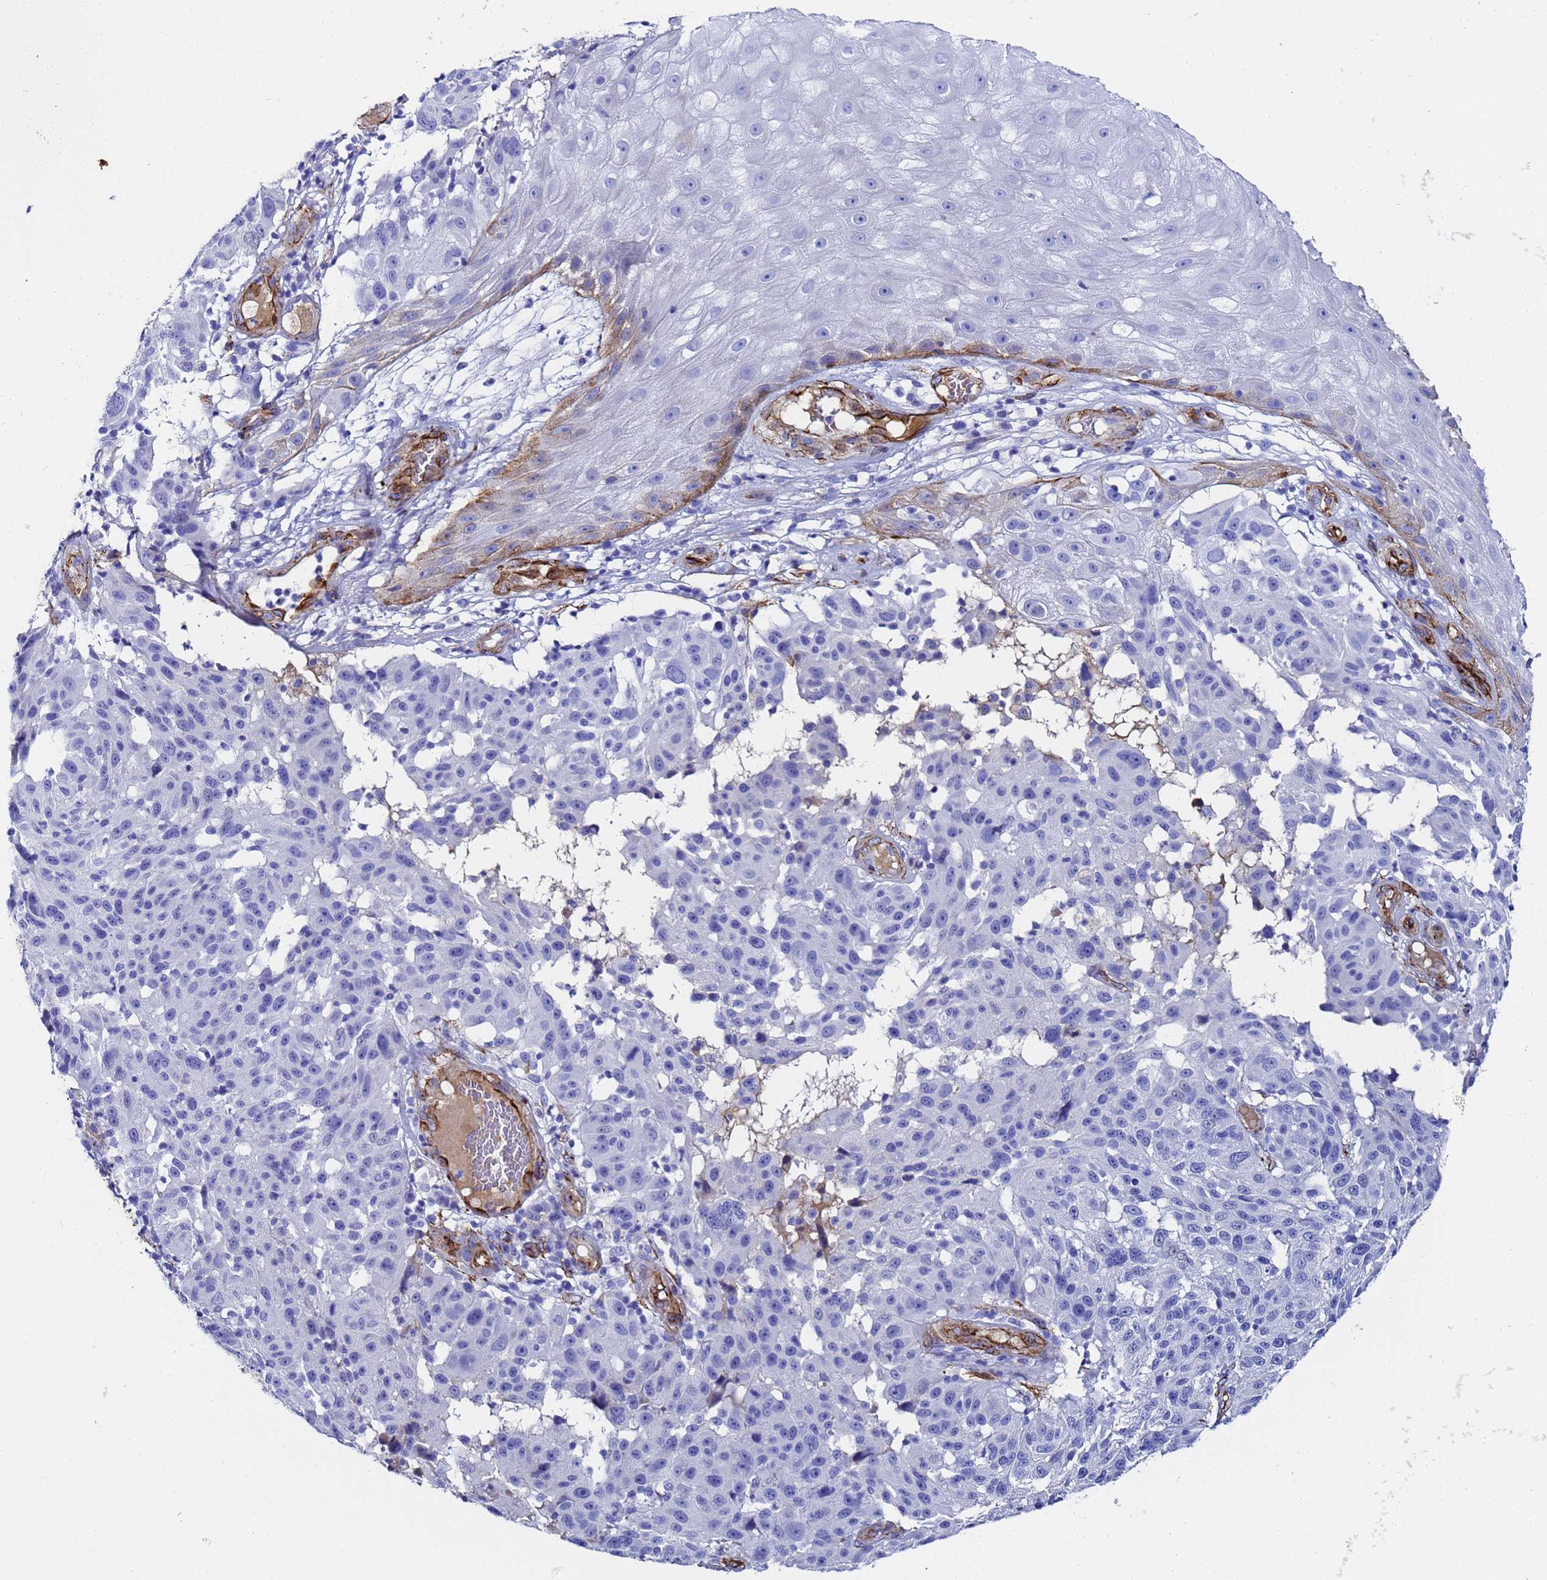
{"staining": {"intensity": "negative", "quantity": "none", "location": "none"}, "tissue": "melanoma", "cell_type": "Tumor cells", "image_type": "cancer", "snomed": [{"axis": "morphology", "description": "Malignant melanoma, NOS"}, {"axis": "topography", "description": "Skin"}], "caption": "Immunohistochemical staining of melanoma shows no significant expression in tumor cells.", "gene": "ADIPOQ", "patient": {"sex": "male", "age": 53}}